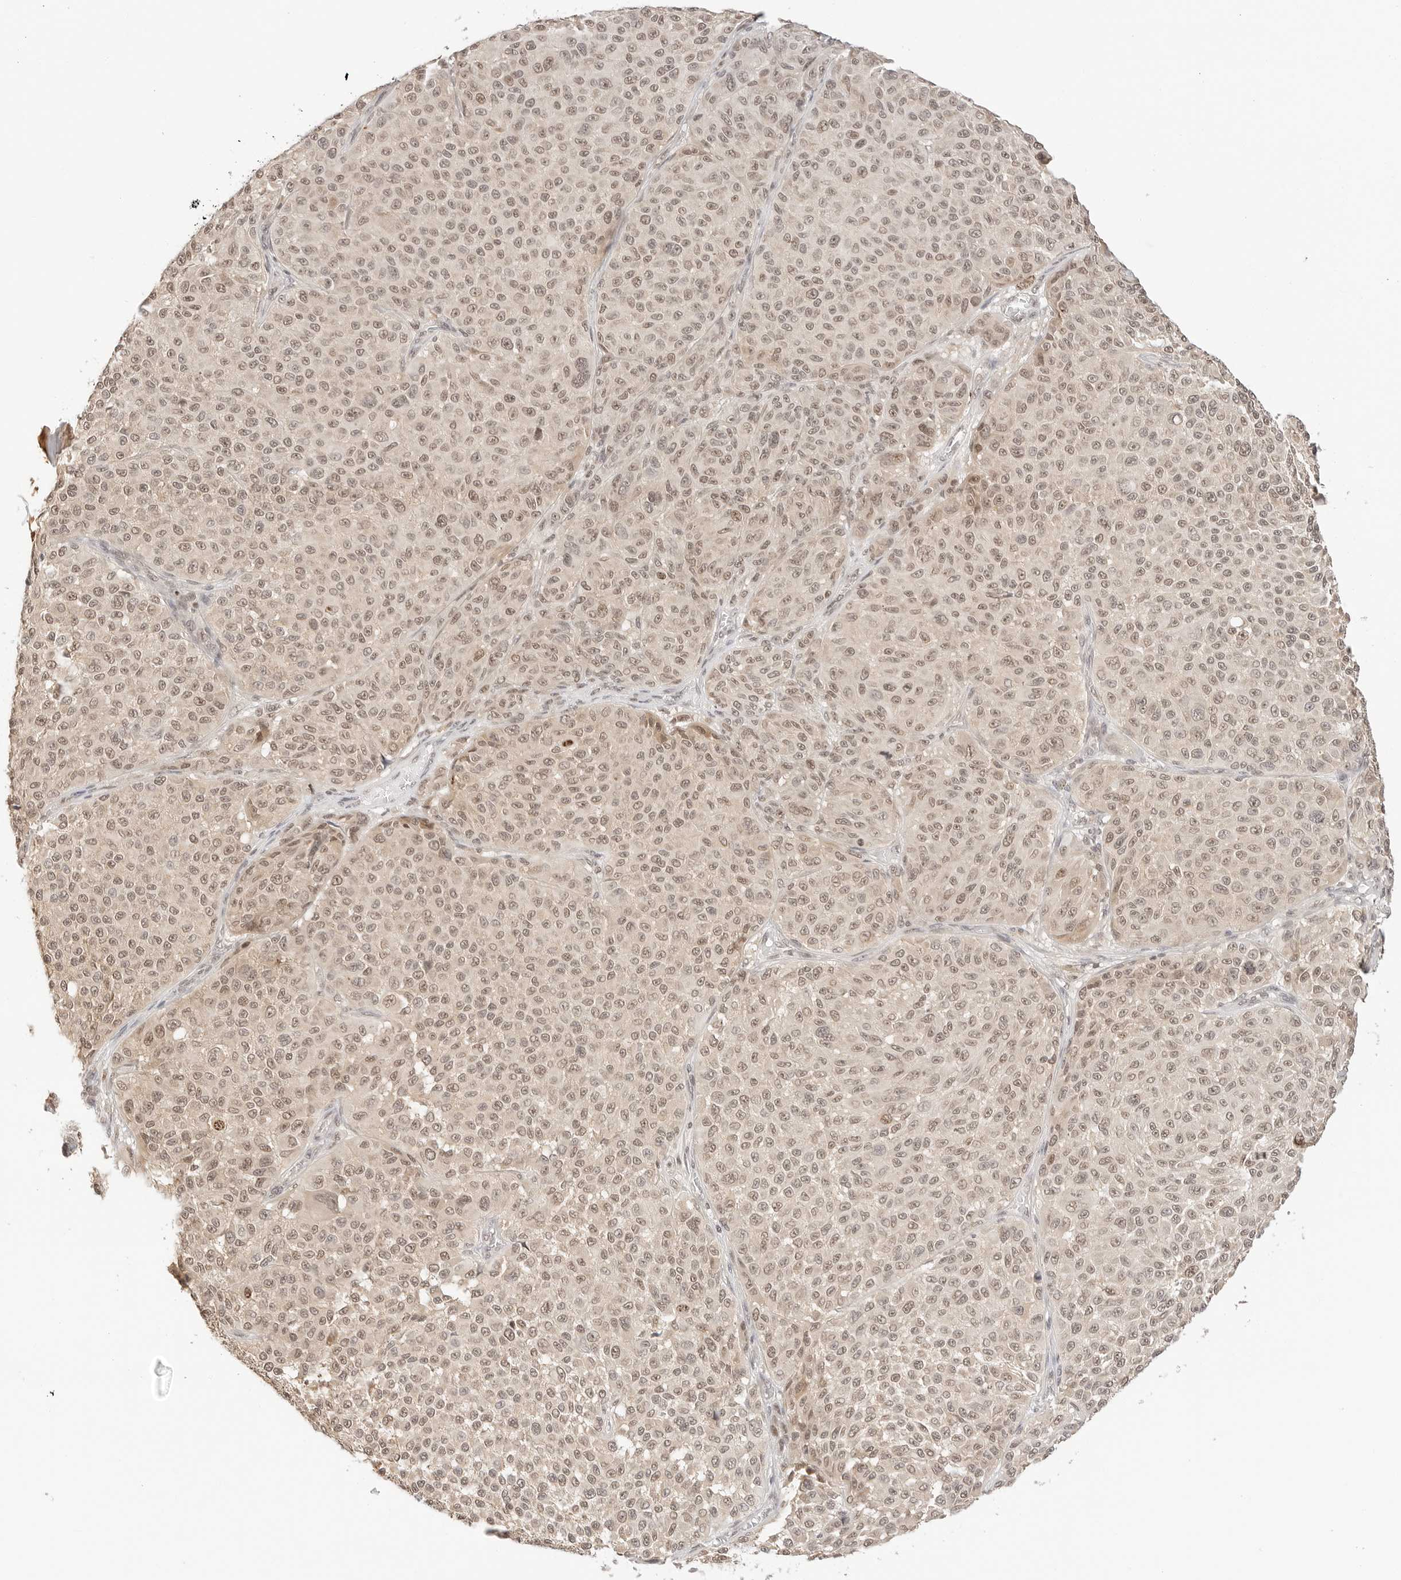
{"staining": {"intensity": "weak", "quantity": ">75%", "location": "nuclear"}, "tissue": "melanoma", "cell_type": "Tumor cells", "image_type": "cancer", "snomed": [{"axis": "morphology", "description": "Malignant melanoma, NOS"}, {"axis": "topography", "description": "Skin"}], "caption": "IHC of human melanoma reveals low levels of weak nuclear expression in approximately >75% of tumor cells.", "gene": "SEPTIN4", "patient": {"sex": "male", "age": 83}}